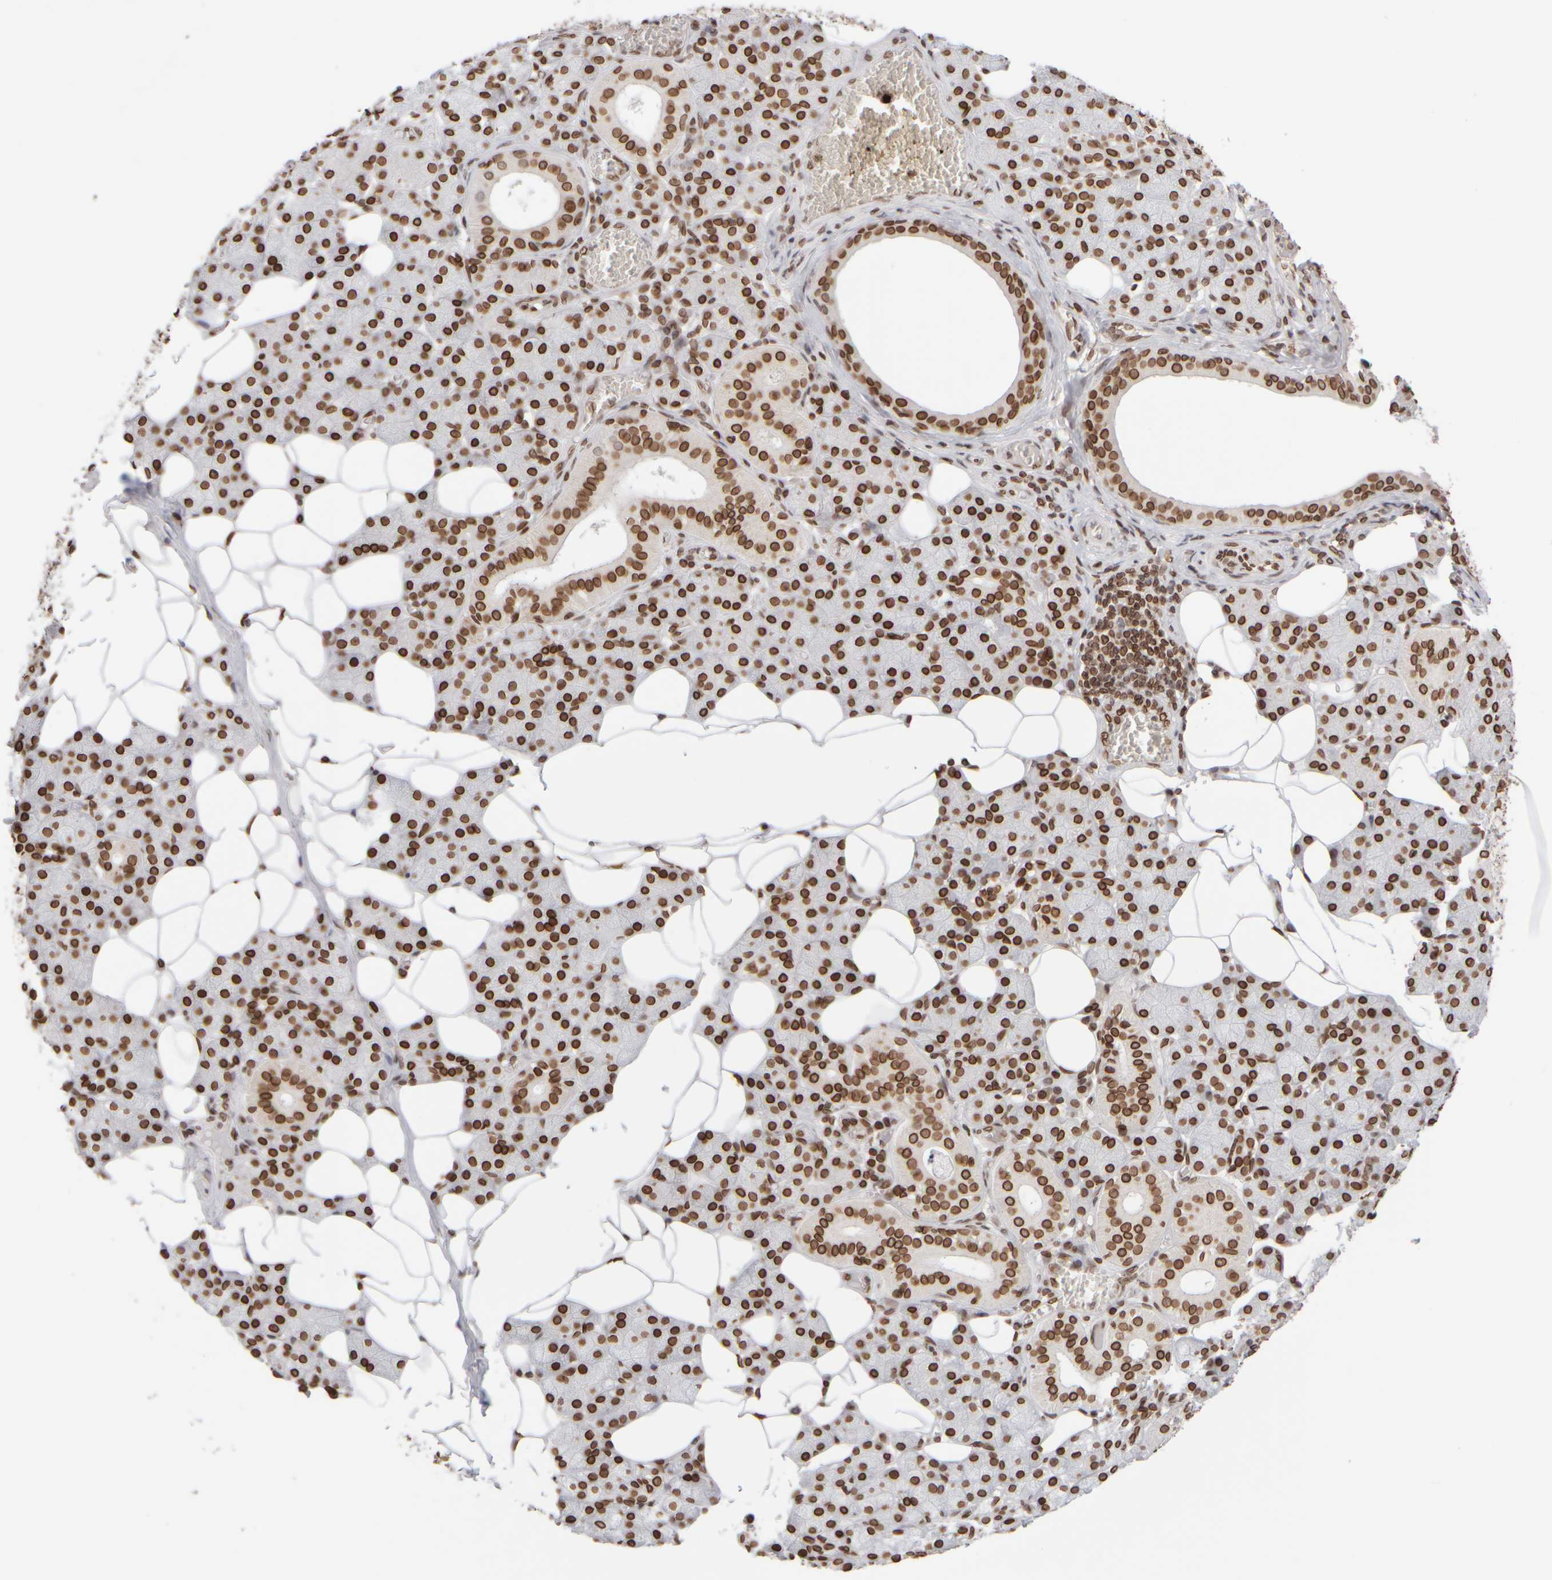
{"staining": {"intensity": "strong", "quantity": ">75%", "location": "cytoplasmic/membranous,nuclear"}, "tissue": "salivary gland", "cell_type": "Glandular cells", "image_type": "normal", "snomed": [{"axis": "morphology", "description": "Normal tissue, NOS"}, {"axis": "topography", "description": "Salivary gland"}], "caption": "Strong cytoplasmic/membranous,nuclear protein staining is present in about >75% of glandular cells in salivary gland. (brown staining indicates protein expression, while blue staining denotes nuclei).", "gene": "ZC3HC1", "patient": {"sex": "female", "age": 33}}